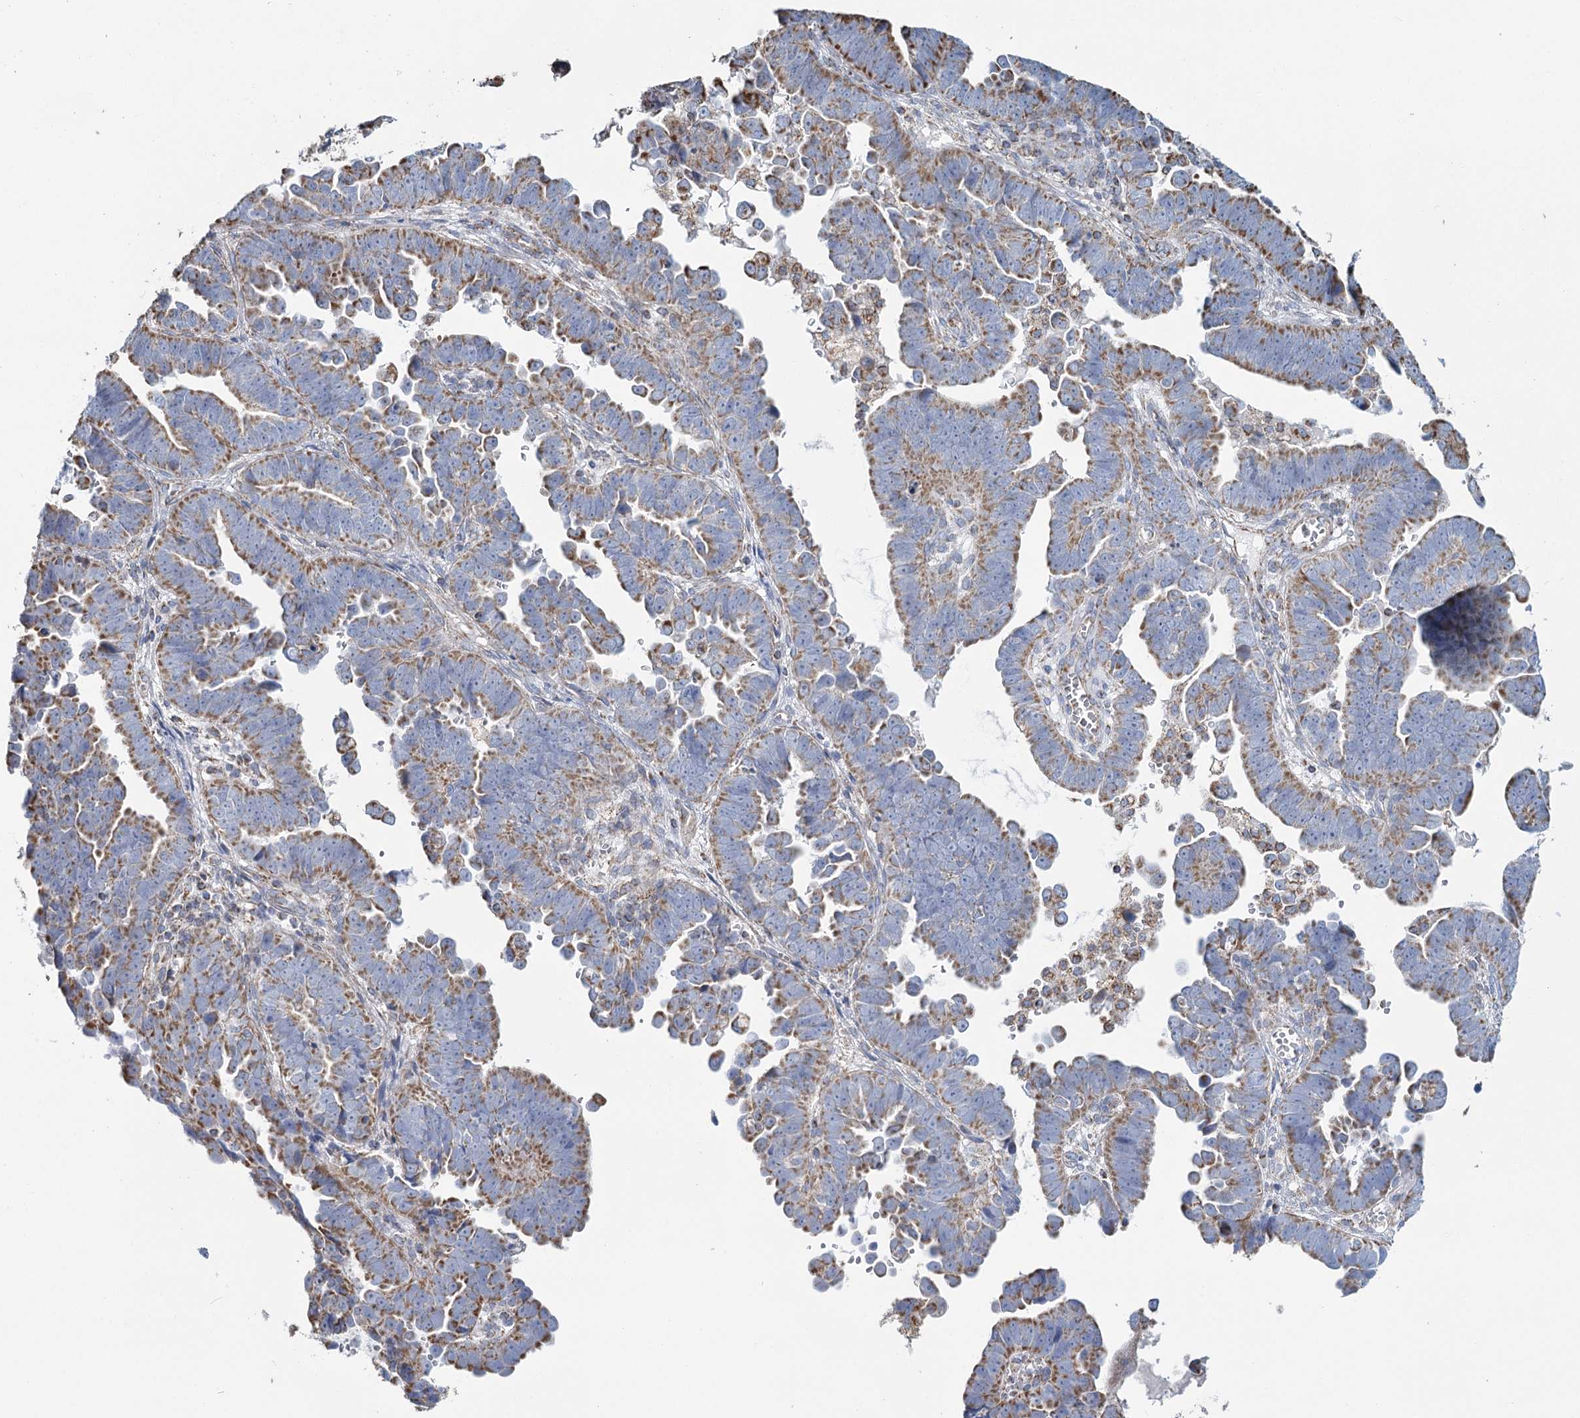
{"staining": {"intensity": "moderate", "quantity": ">75%", "location": "cytoplasmic/membranous"}, "tissue": "endometrial cancer", "cell_type": "Tumor cells", "image_type": "cancer", "snomed": [{"axis": "morphology", "description": "Adenocarcinoma, NOS"}, {"axis": "topography", "description": "Endometrium"}], "caption": "DAB immunohistochemical staining of human endometrial cancer displays moderate cytoplasmic/membranous protein positivity in approximately >75% of tumor cells. The staining was performed using DAB to visualize the protein expression in brown, while the nuclei were stained in blue with hematoxylin (Magnification: 20x).", "gene": "MRPL44", "patient": {"sex": "female", "age": 75}}